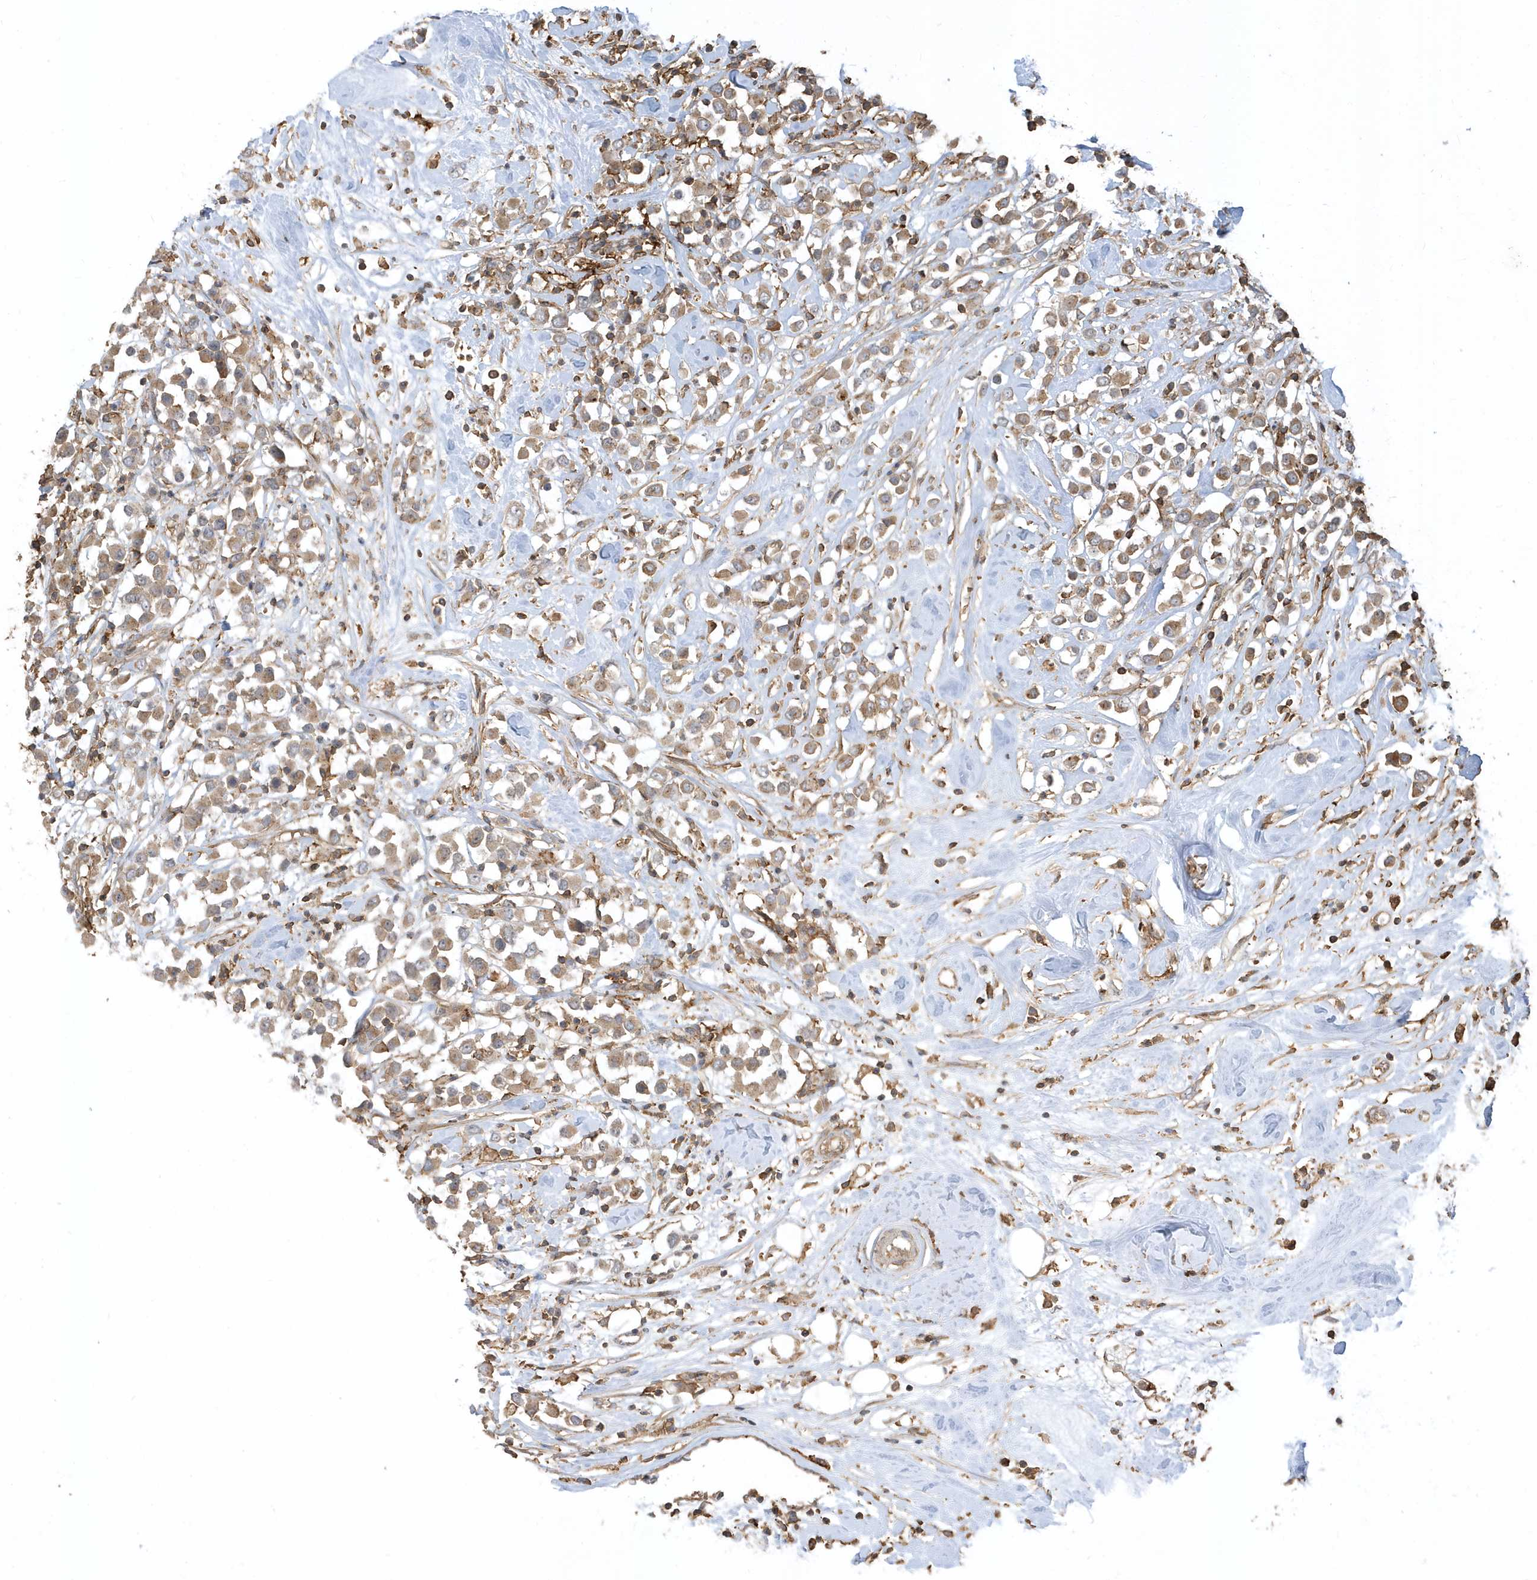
{"staining": {"intensity": "weak", "quantity": ">75%", "location": "cytoplasmic/membranous"}, "tissue": "breast cancer", "cell_type": "Tumor cells", "image_type": "cancer", "snomed": [{"axis": "morphology", "description": "Duct carcinoma"}, {"axis": "topography", "description": "Breast"}], "caption": "Brown immunohistochemical staining in human breast cancer demonstrates weak cytoplasmic/membranous expression in about >75% of tumor cells.", "gene": "ZBTB8A", "patient": {"sex": "female", "age": 61}}